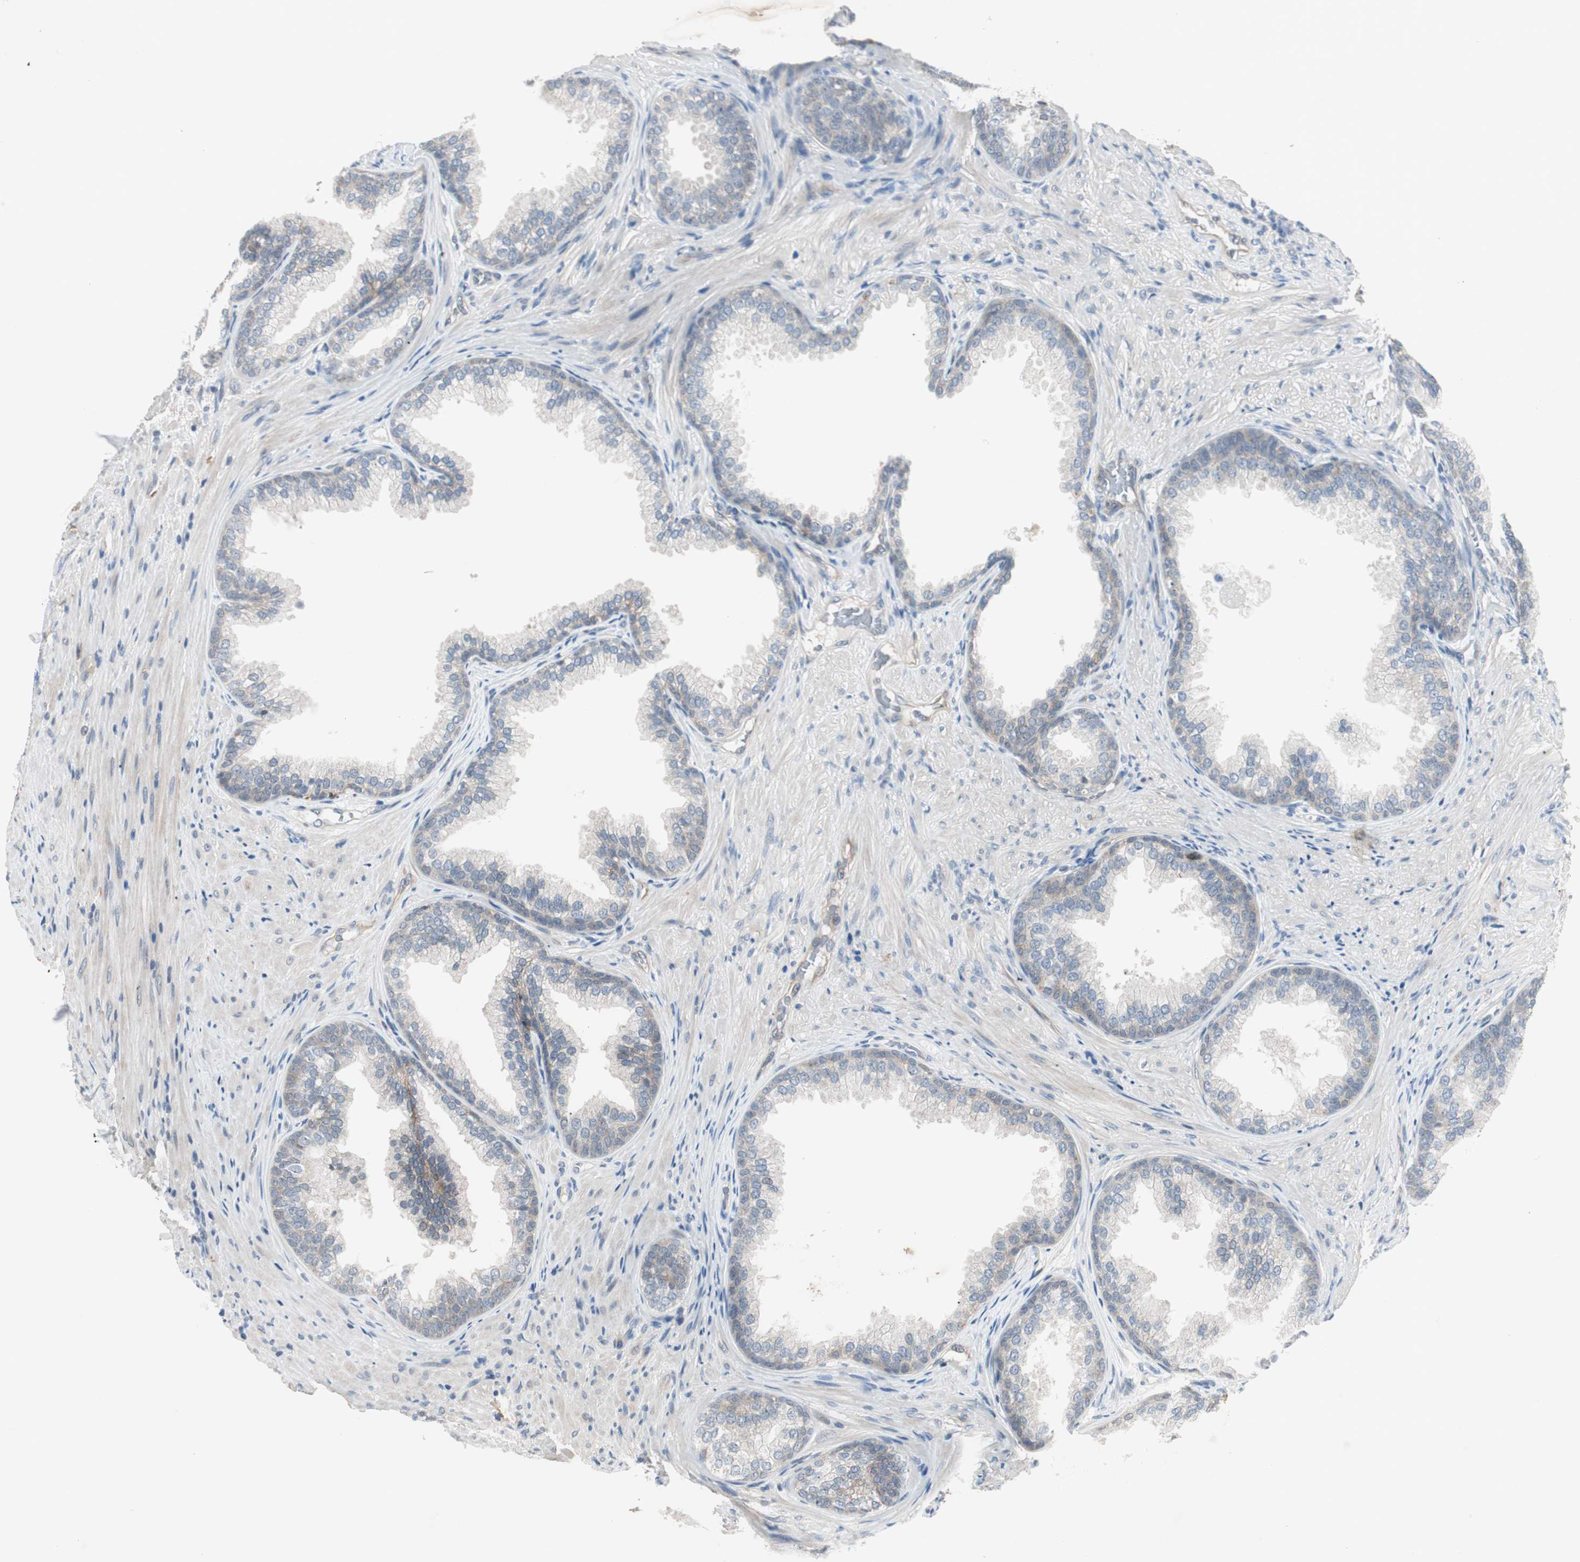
{"staining": {"intensity": "weak", "quantity": "25%-75%", "location": "cytoplasmic/membranous"}, "tissue": "prostate", "cell_type": "Glandular cells", "image_type": "normal", "snomed": [{"axis": "morphology", "description": "Normal tissue, NOS"}, {"axis": "topography", "description": "Prostate"}], "caption": "A high-resolution image shows immunohistochemistry staining of normal prostate, which reveals weak cytoplasmic/membranous expression in about 25%-75% of glandular cells.", "gene": "ITGB4", "patient": {"sex": "male", "age": 76}}